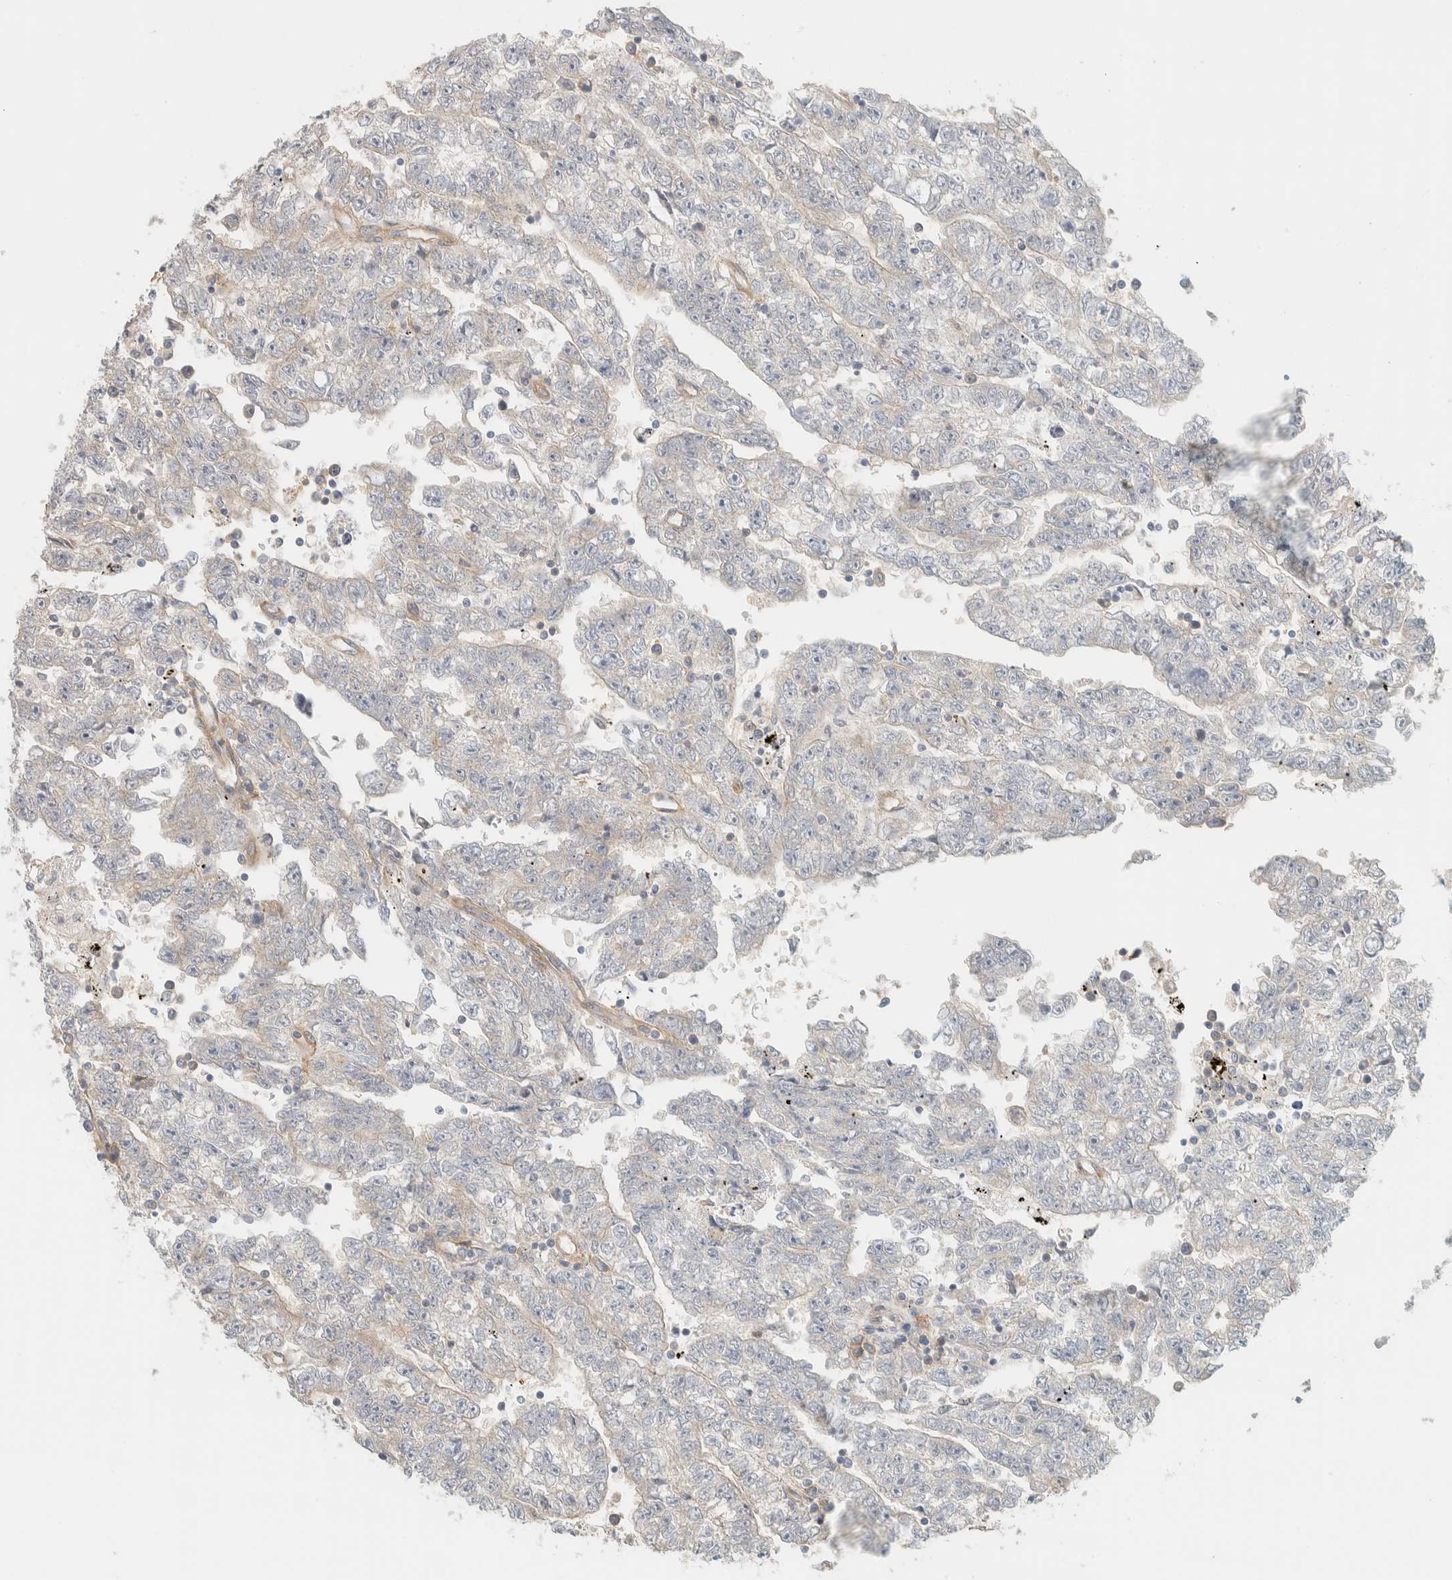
{"staining": {"intensity": "weak", "quantity": "<25%", "location": "cytoplasmic/membranous"}, "tissue": "testis cancer", "cell_type": "Tumor cells", "image_type": "cancer", "snomed": [{"axis": "morphology", "description": "Carcinoma, Embryonal, NOS"}, {"axis": "topography", "description": "Testis"}], "caption": "Immunohistochemical staining of human testis cancer (embryonal carcinoma) displays no significant positivity in tumor cells.", "gene": "LIMA1", "patient": {"sex": "male", "age": 25}}